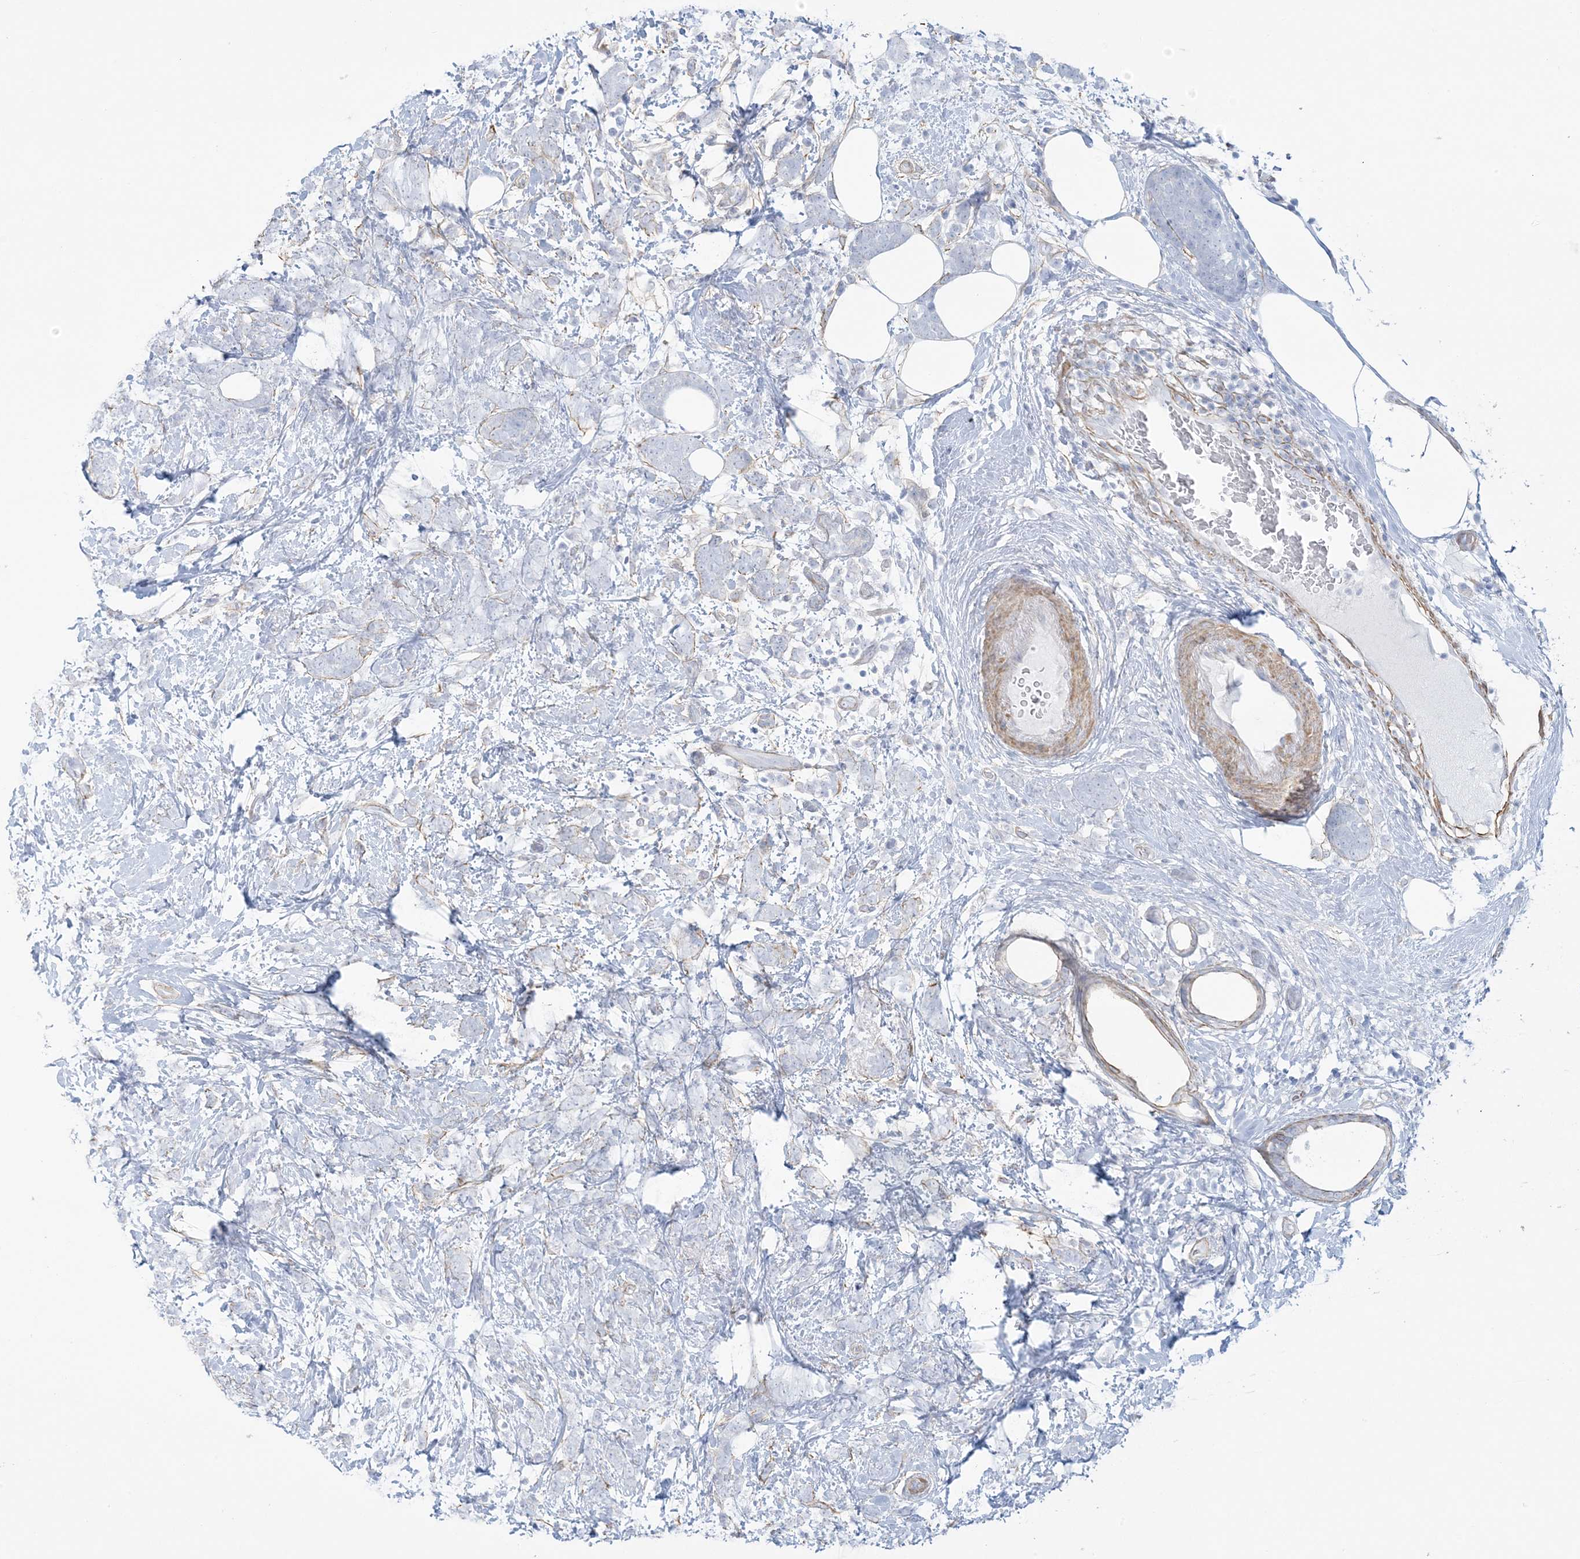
{"staining": {"intensity": "negative", "quantity": "none", "location": "none"}, "tissue": "breast cancer", "cell_type": "Tumor cells", "image_type": "cancer", "snomed": [{"axis": "morphology", "description": "Lobular carcinoma"}, {"axis": "topography", "description": "Breast"}], "caption": "There is no significant staining in tumor cells of lobular carcinoma (breast).", "gene": "AGXT", "patient": {"sex": "female", "age": 58}}